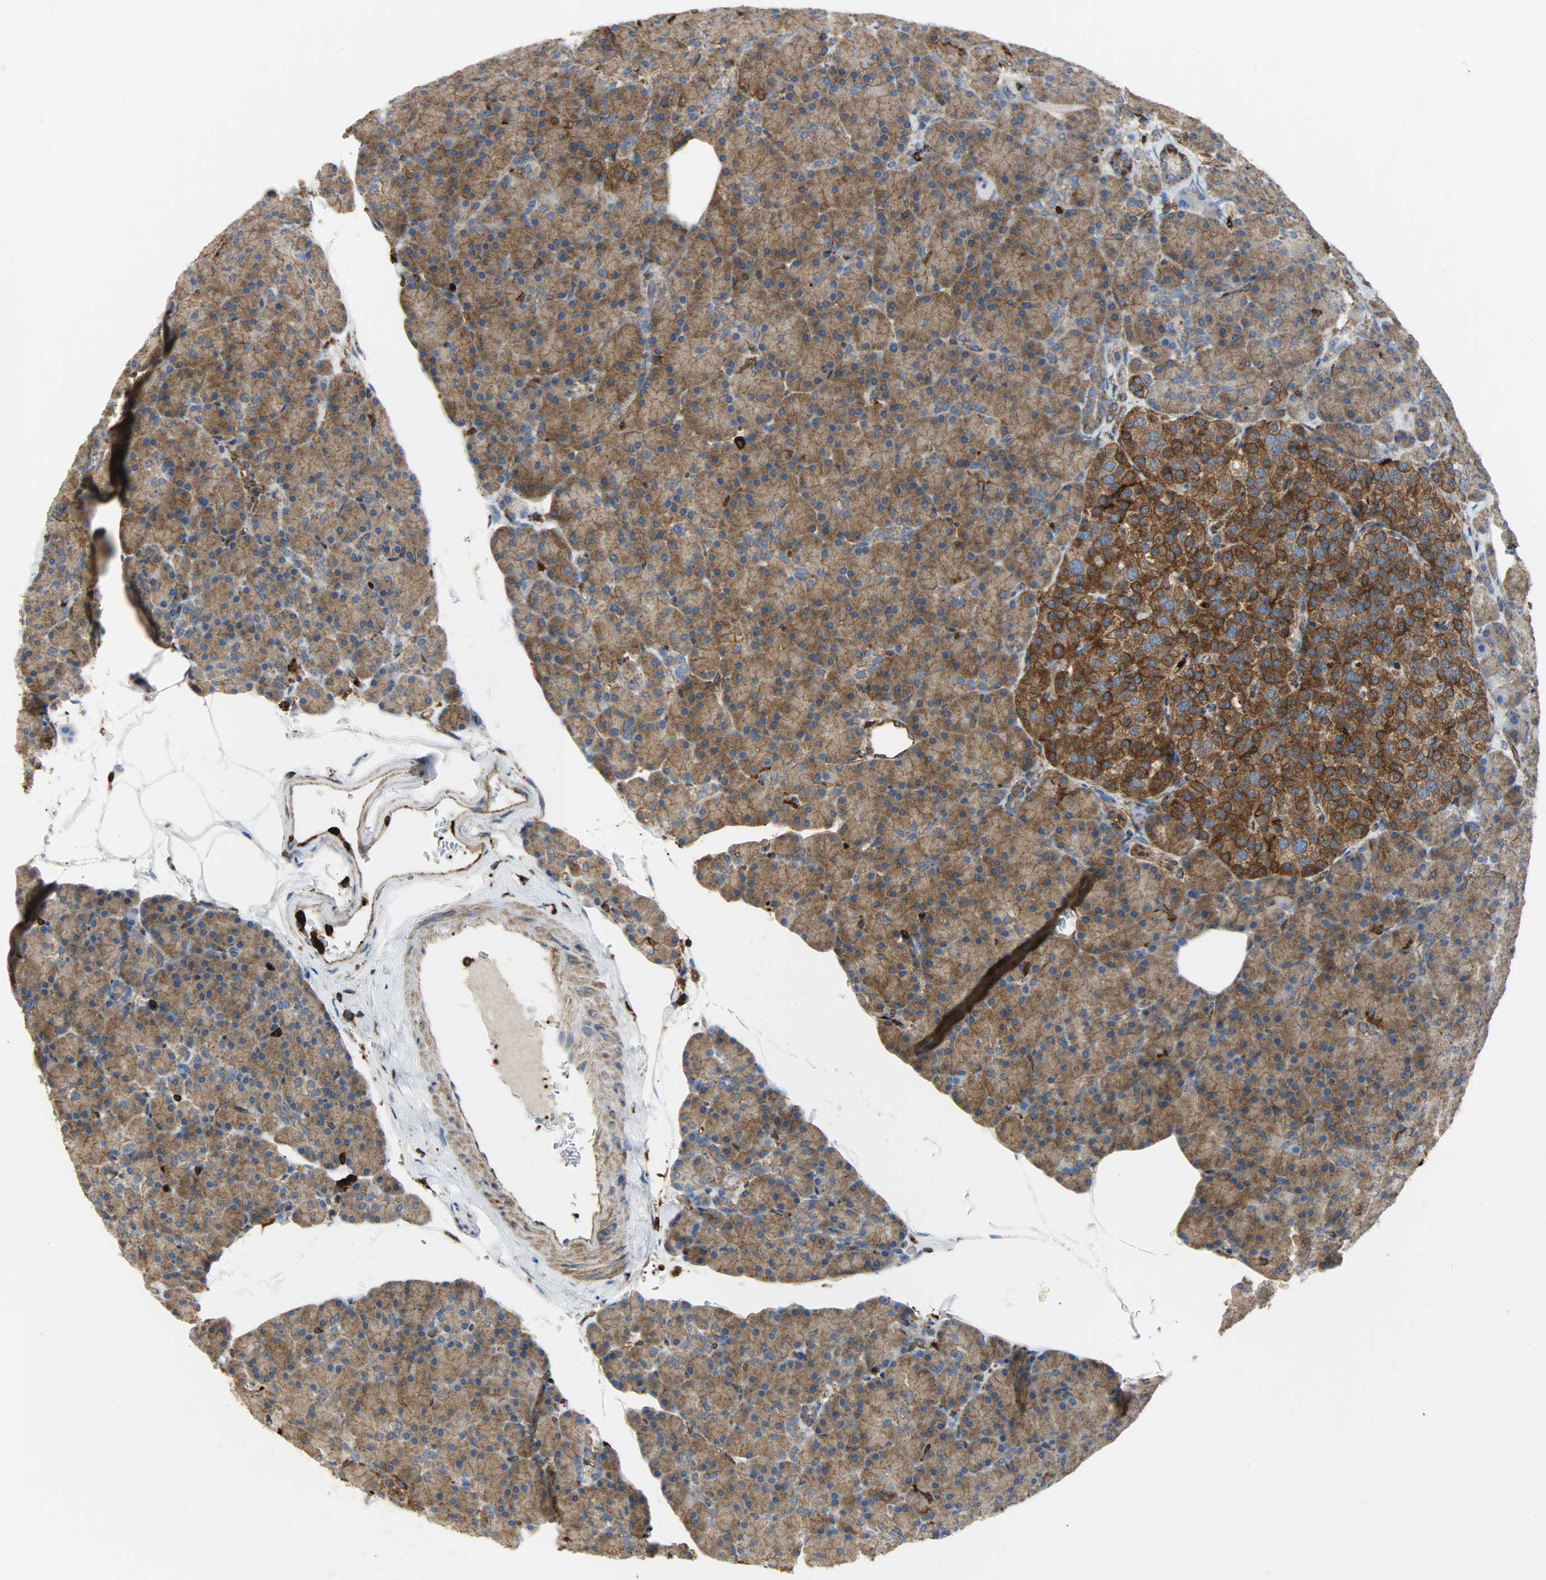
{"staining": {"intensity": "strong", "quantity": ">75%", "location": "cytoplasmic/membranous"}, "tissue": "pancreas", "cell_type": "Exocrine glandular cells", "image_type": "normal", "snomed": [{"axis": "morphology", "description": "Normal tissue, NOS"}, {"axis": "topography", "description": "Pancreas"}], "caption": "Protein staining shows strong cytoplasmic/membranous staining in about >75% of exocrine glandular cells in normal pancreas.", "gene": "VASP", "patient": {"sex": "female", "age": 43}}